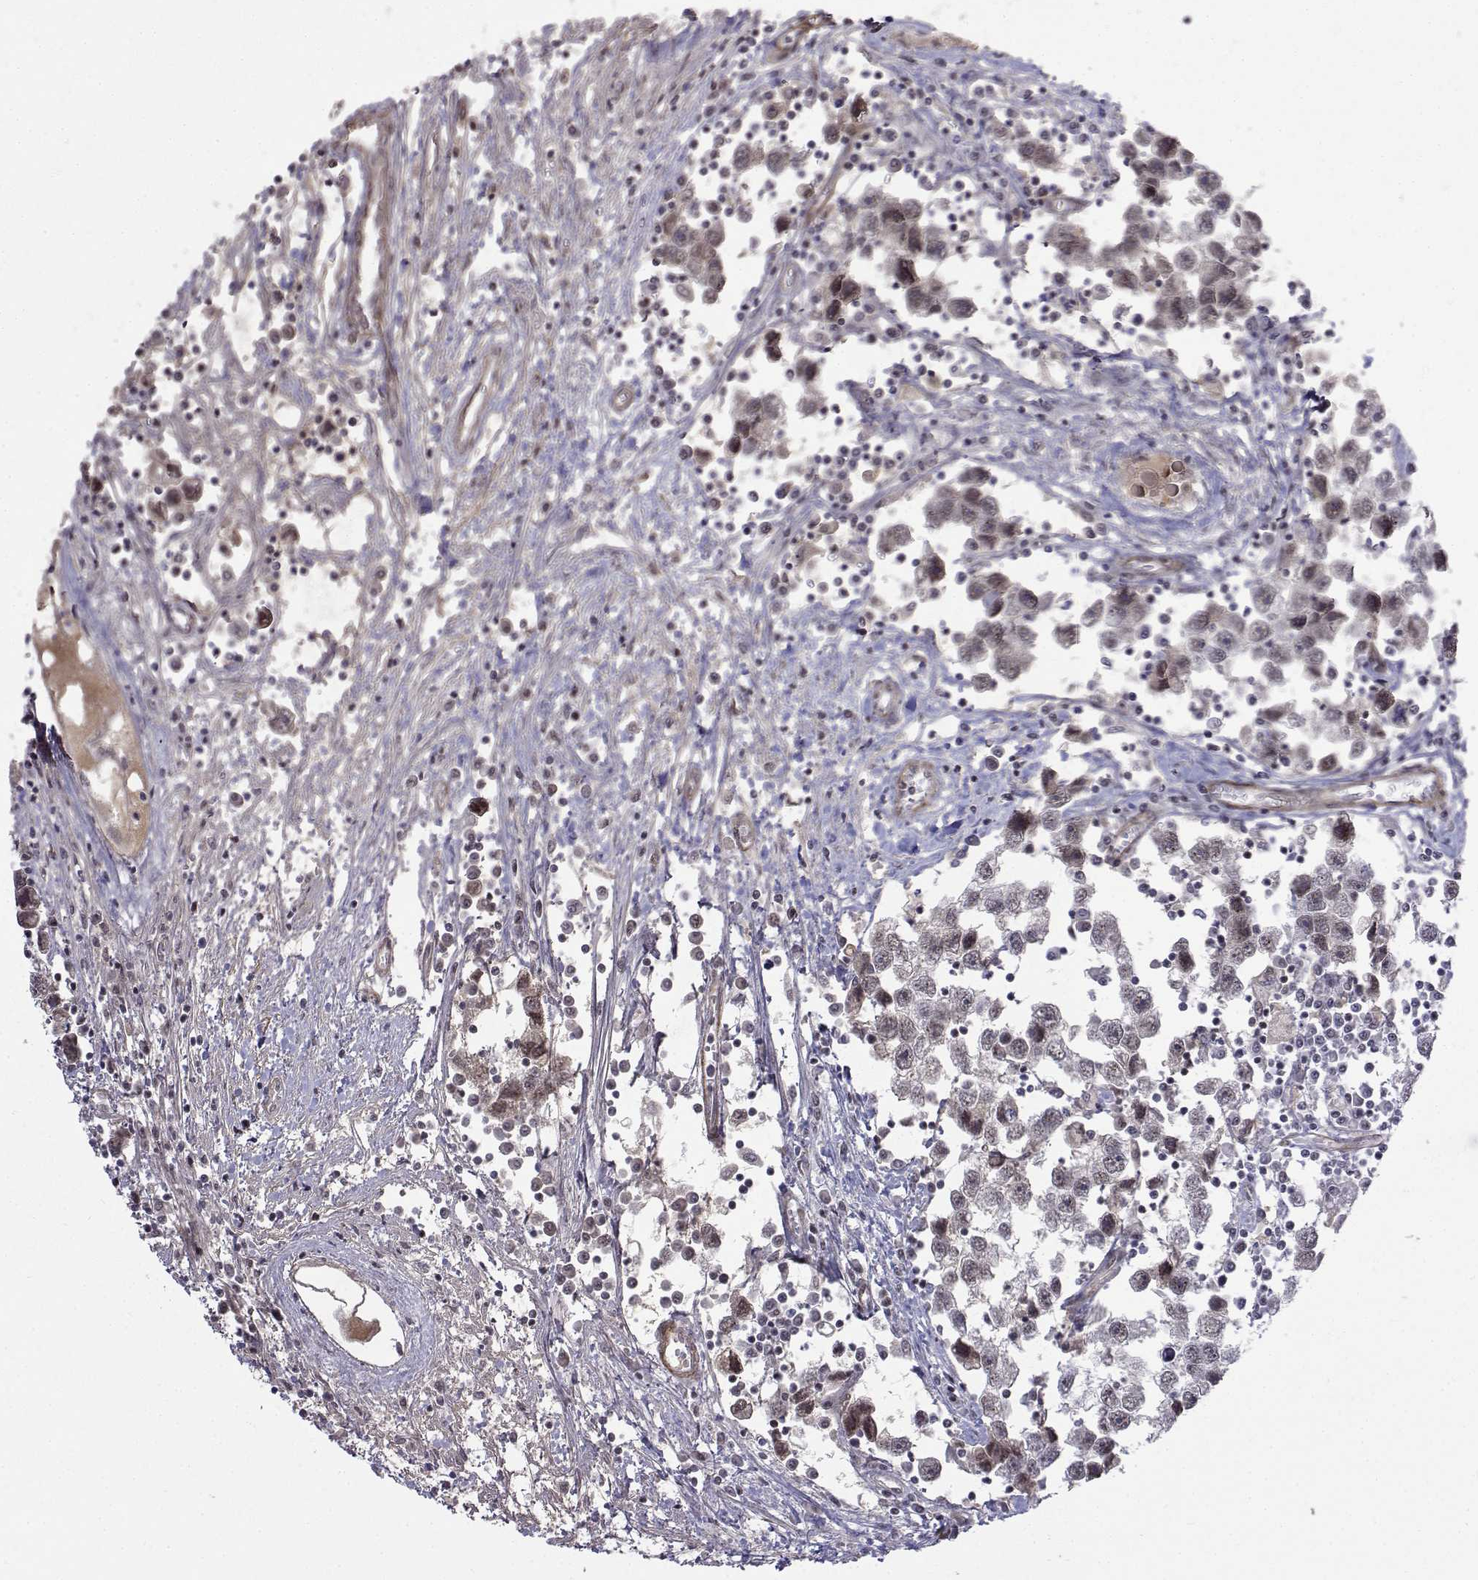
{"staining": {"intensity": "weak", "quantity": ">75%", "location": "nuclear"}, "tissue": "testis cancer", "cell_type": "Tumor cells", "image_type": "cancer", "snomed": [{"axis": "morphology", "description": "Seminoma, NOS"}, {"axis": "topography", "description": "Testis"}], "caption": "Immunohistochemistry of human testis cancer reveals low levels of weak nuclear staining in about >75% of tumor cells.", "gene": "ITGA7", "patient": {"sex": "male", "age": 30}}